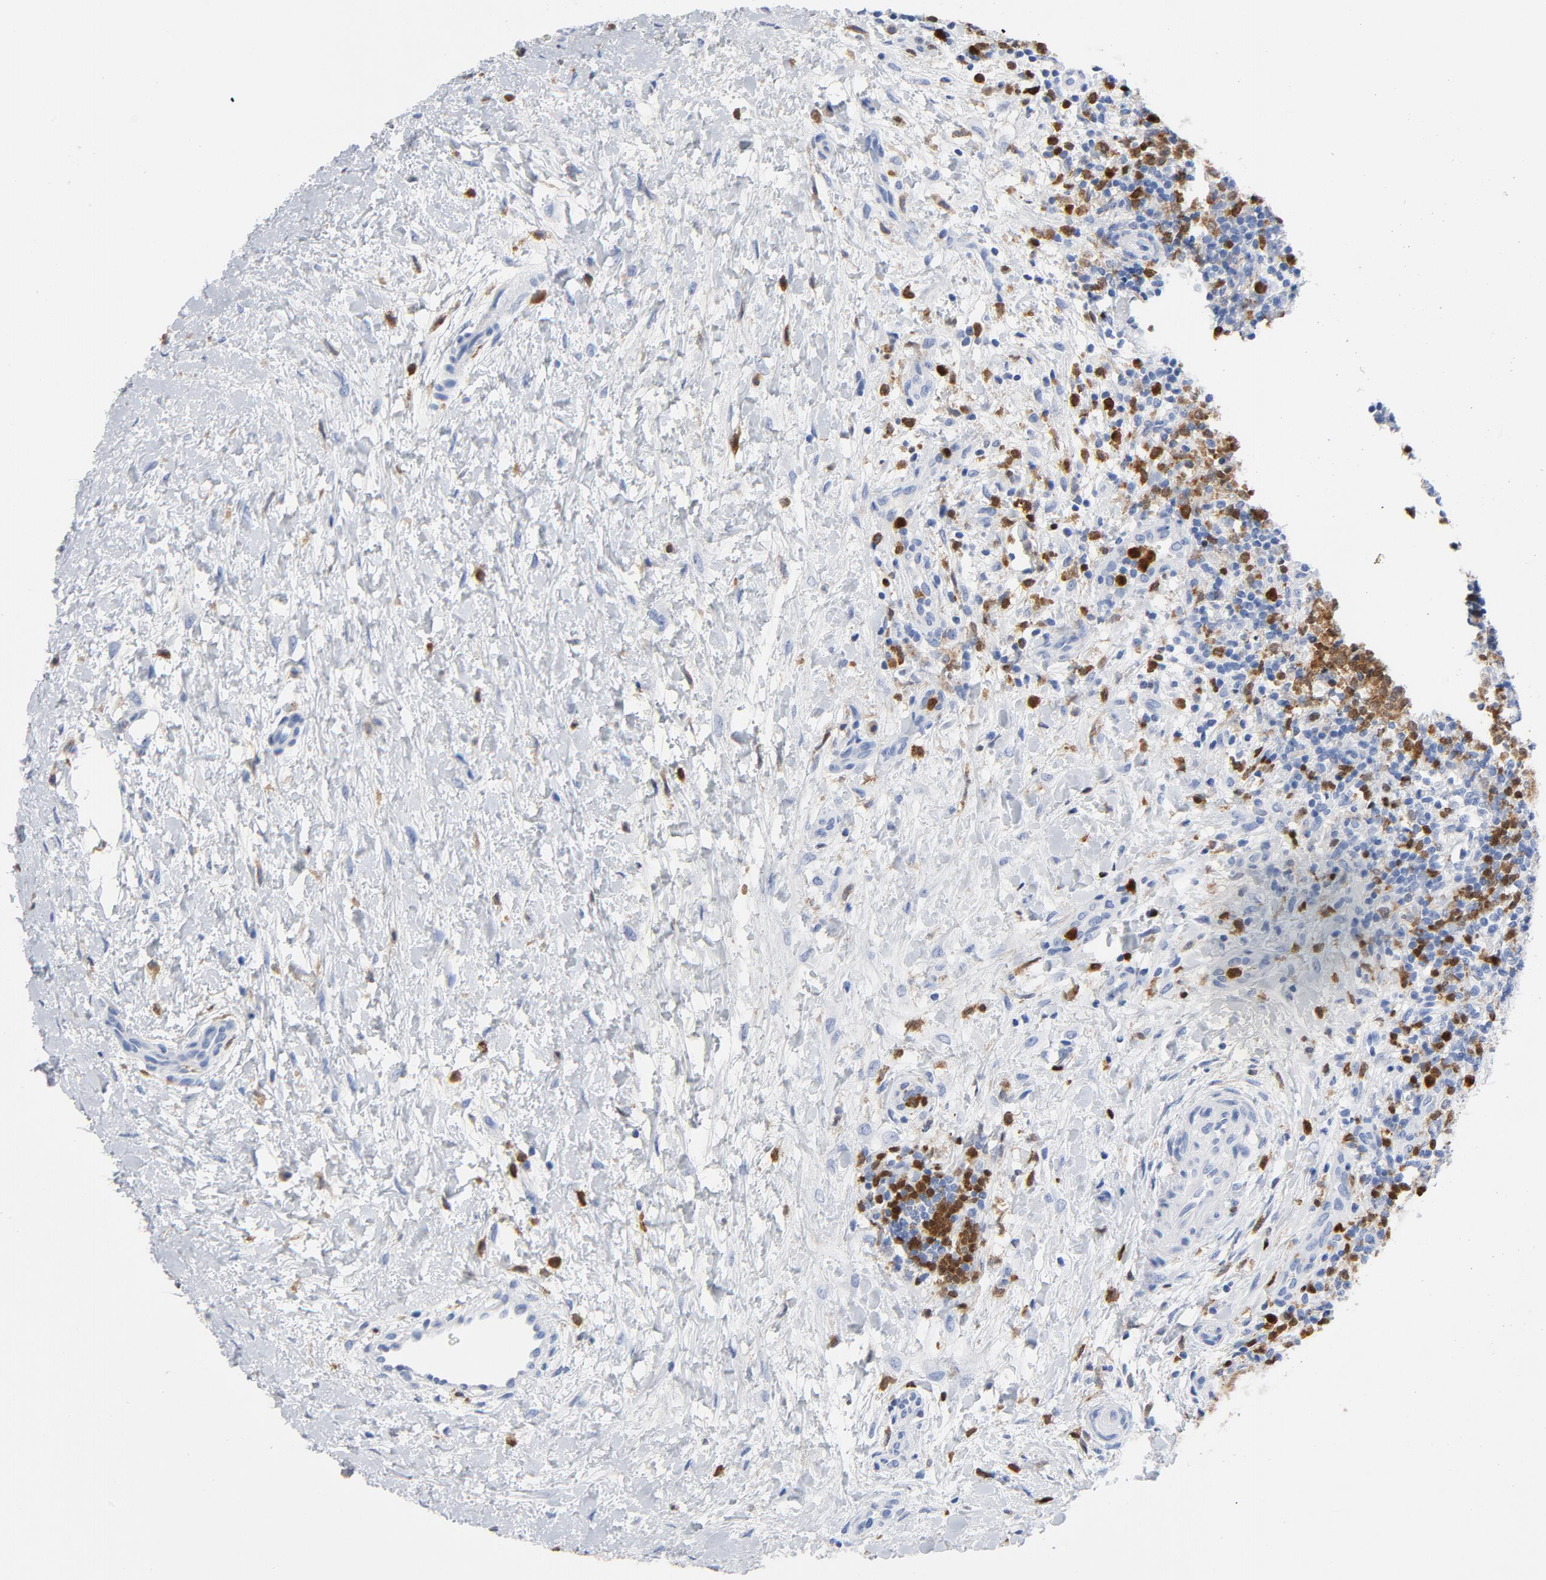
{"staining": {"intensity": "negative", "quantity": "none", "location": "none"}, "tissue": "lymphoma", "cell_type": "Tumor cells", "image_type": "cancer", "snomed": [{"axis": "morphology", "description": "Malignant lymphoma, non-Hodgkin's type, Low grade"}, {"axis": "topography", "description": "Lymph node"}], "caption": "A micrograph of human low-grade malignant lymphoma, non-Hodgkin's type is negative for staining in tumor cells.", "gene": "NCF1", "patient": {"sex": "female", "age": 76}}